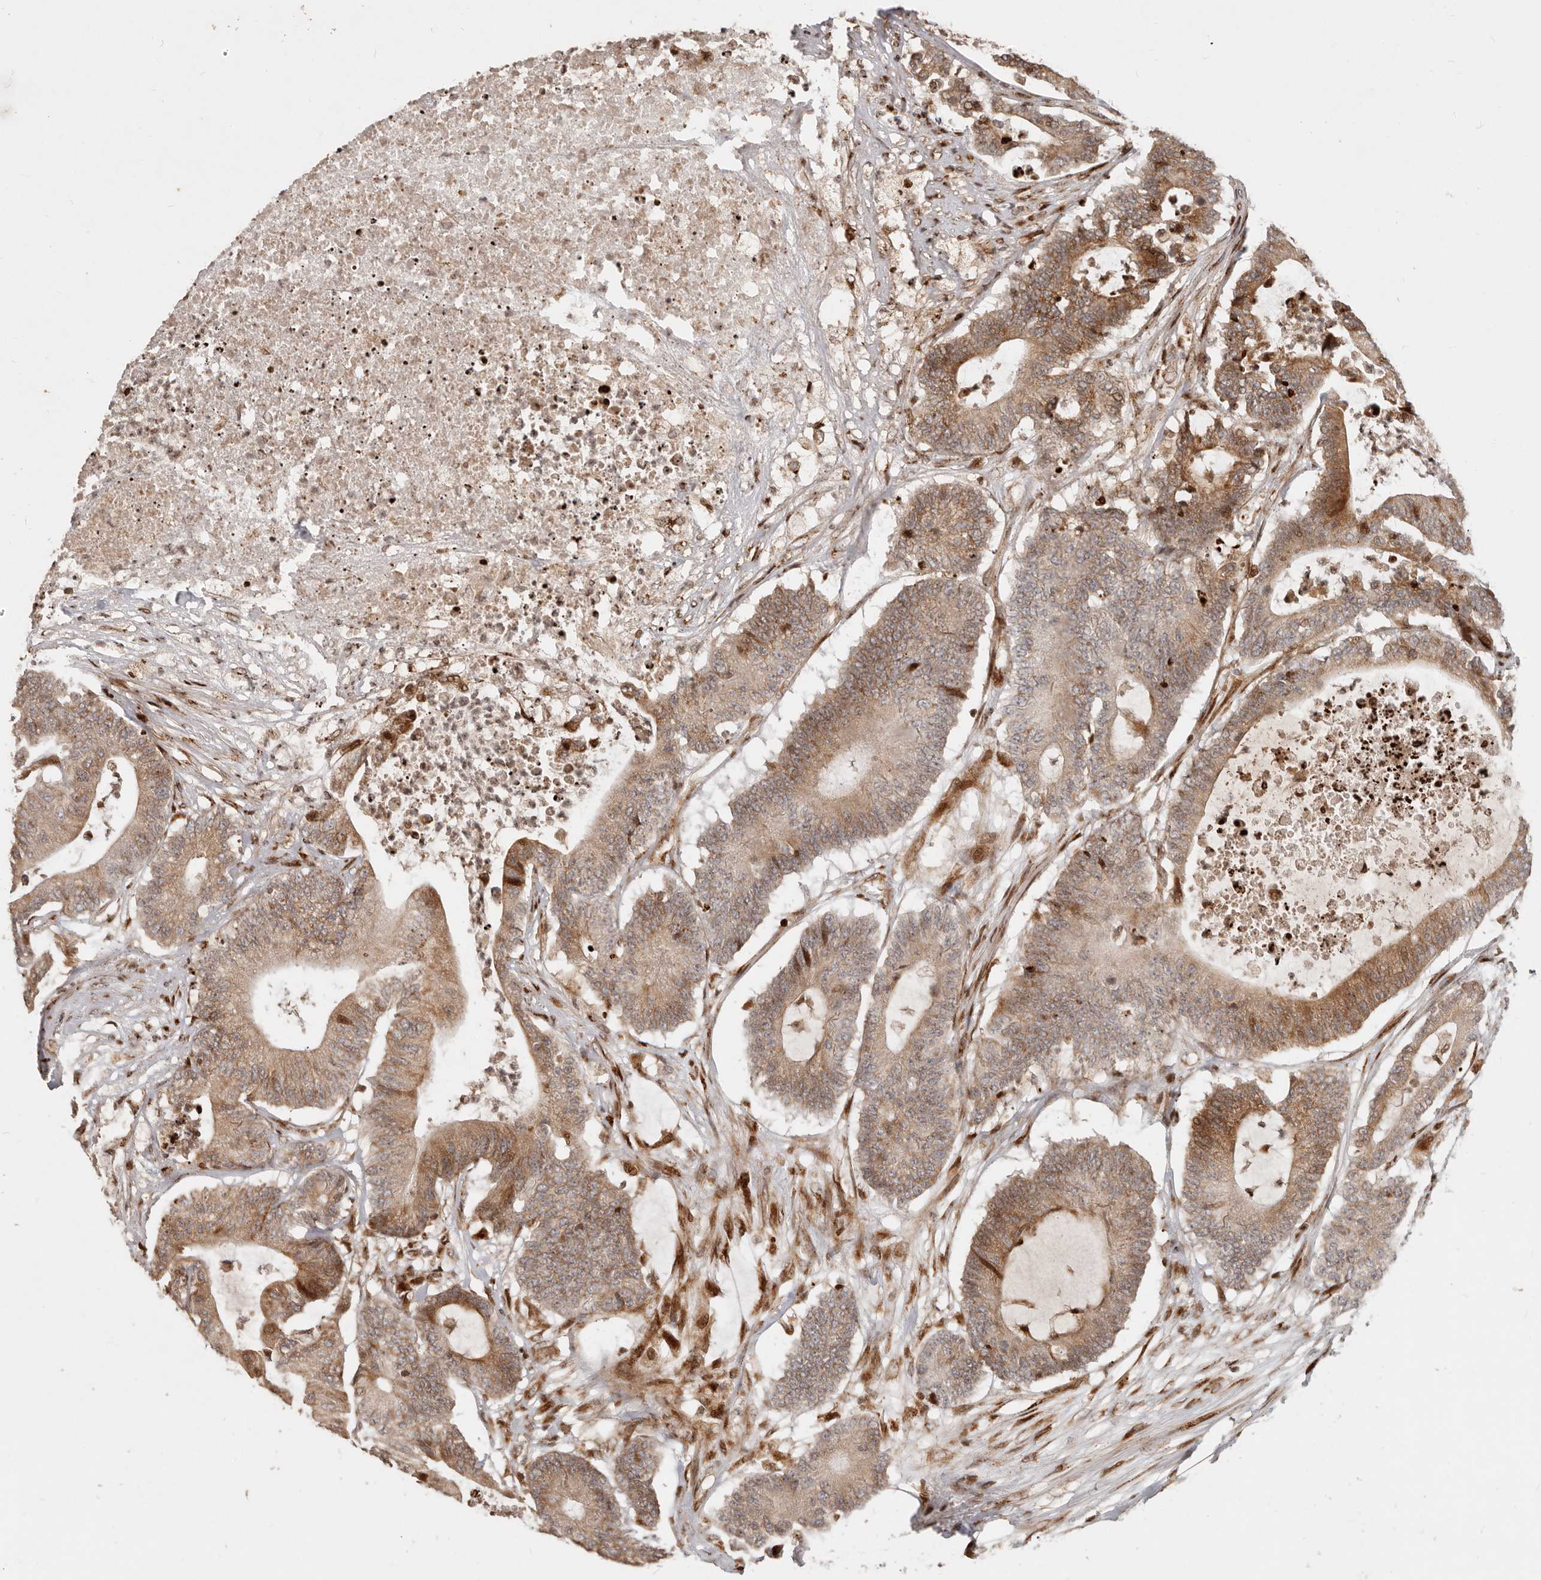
{"staining": {"intensity": "moderate", "quantity": ">75%", "location": "cytoplasmic/membranous"}, "tissue": "colorectal cancer", "cell_type": "Tumor cells", "image_type": "cancer", "snomed": [{"axis": "morphology", "description": "Adenocarcinoma, NOS"}, {"axis": "topography", "description": "Colon"}], "caption": "Immunohistochemical staining of human colorectal adenocarcinoma shows medium levels of moderate cytoplasmic/membranous protein staining in about >75% of tumor cells.", "gene": "TRIM4", "patient": {"sex": "female", "age": 84}}